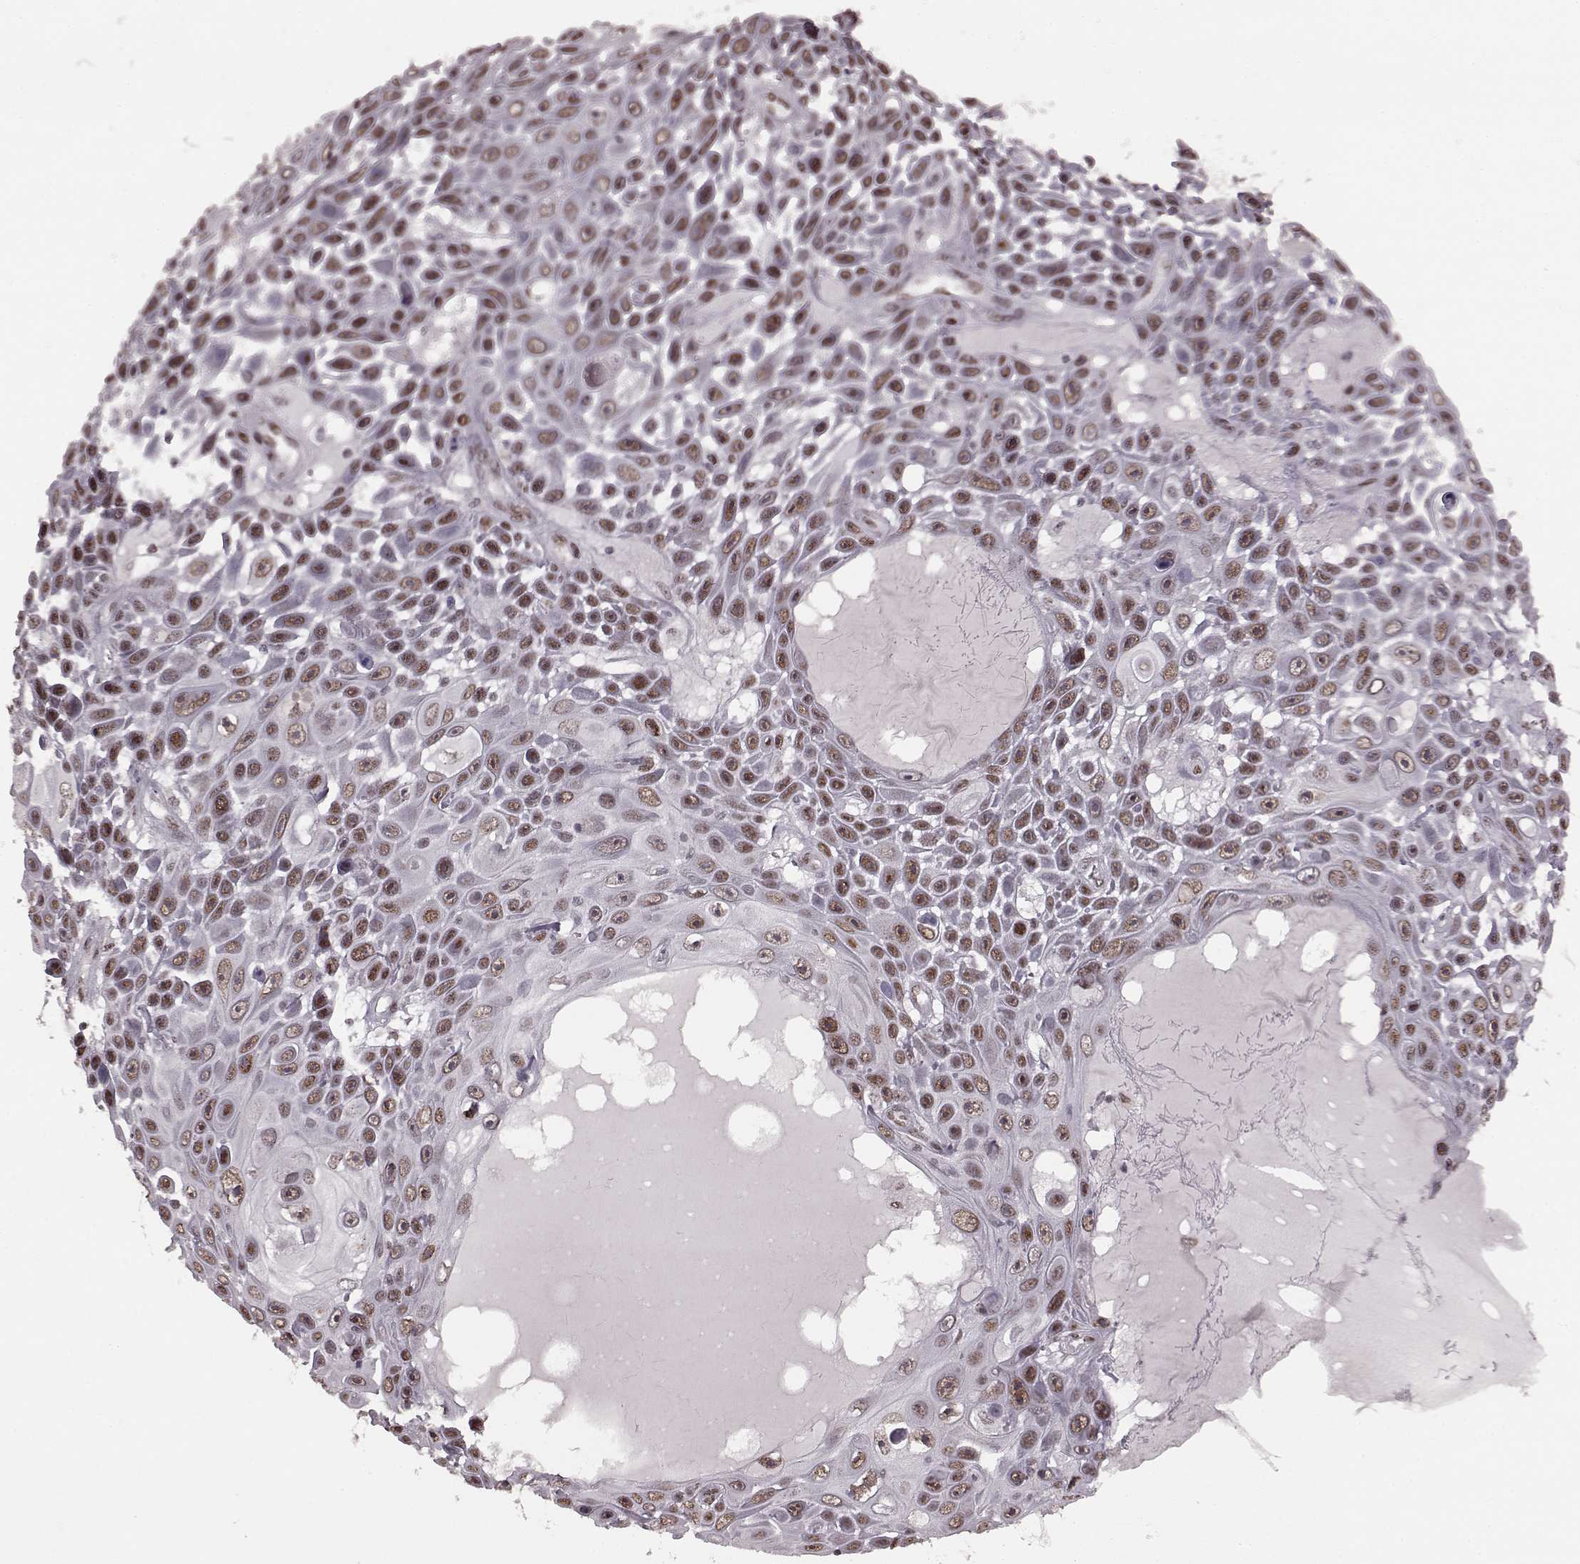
{"staining": {"intensity": "moderate", "quantity": ">75%", "location": "nuclear"}, "tissue": "skin cancer", "cell_type": "Tumor cells", "image_type": "cancer", "snomed": [{"axis": "morphology", "description": "Squamous cell carcinoma, NOS"}, {"axis": "topography", "description": "Skin"}], "caption": "Approximately >75% of tumor cells in human squamous cell carcinoma (skin) exhibit moderate nuclear protein positivity as visualized by brown immunohistochemical staining.", "gene": "NR2C1", "patient": {"sex": "male", "age": 82}}